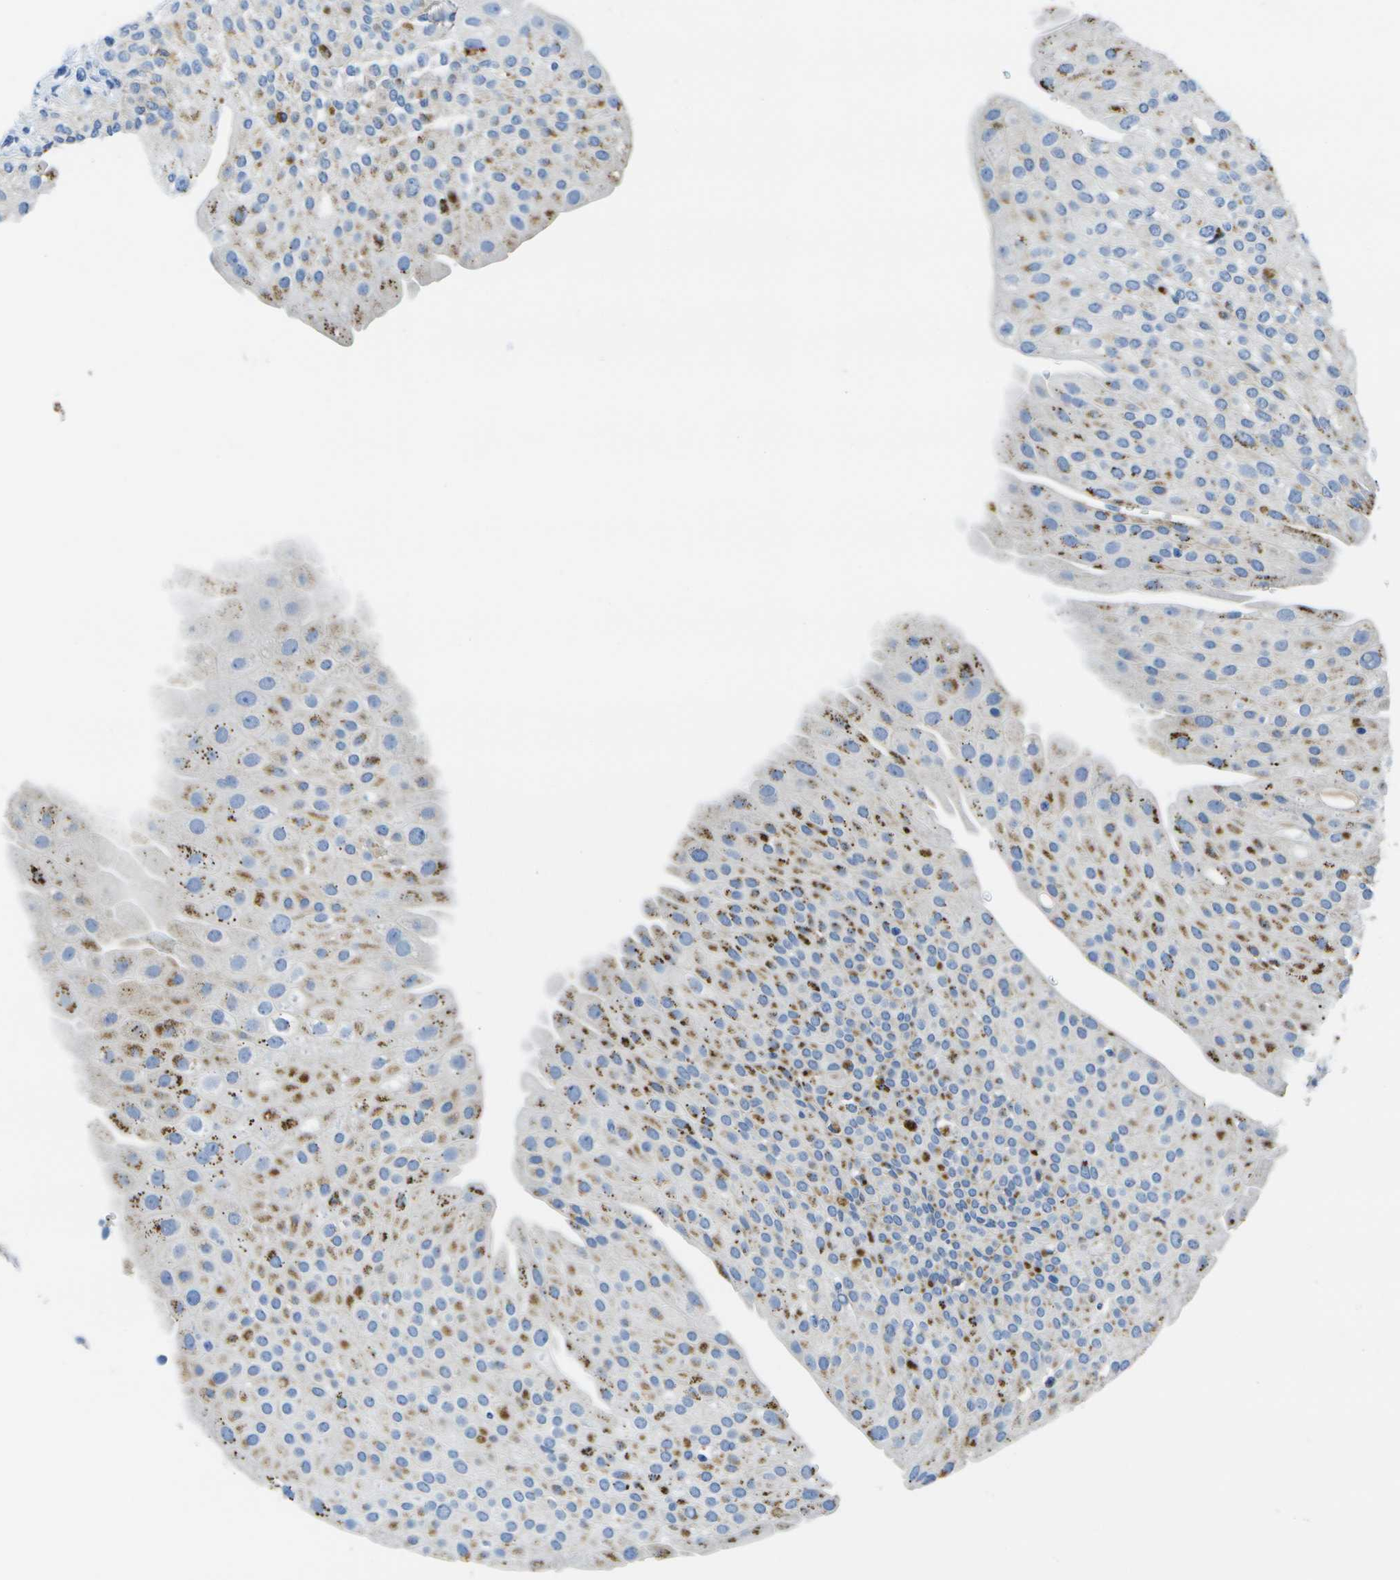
{"staining": {"intensity": "negative", "quantity": "none", "location": "none"}, "tissue": "urinary bladder", "cell_type": "Urothelial cells", "image_type": "normal", "snomed": [{"axis": "morphology", "description": "Normal tissue, NOS"}, {"axis": "topography", "description": "Urinary bladder"}], "caption": "The histopathology image shows no staining of urothelial cells in benign urinary bladder. (DAB (3,3'-diaminobenzidine) immunohistochemistry, high magnification).", "gene": "MS4A1", "patient": {"sex": "male", "age": 46}}